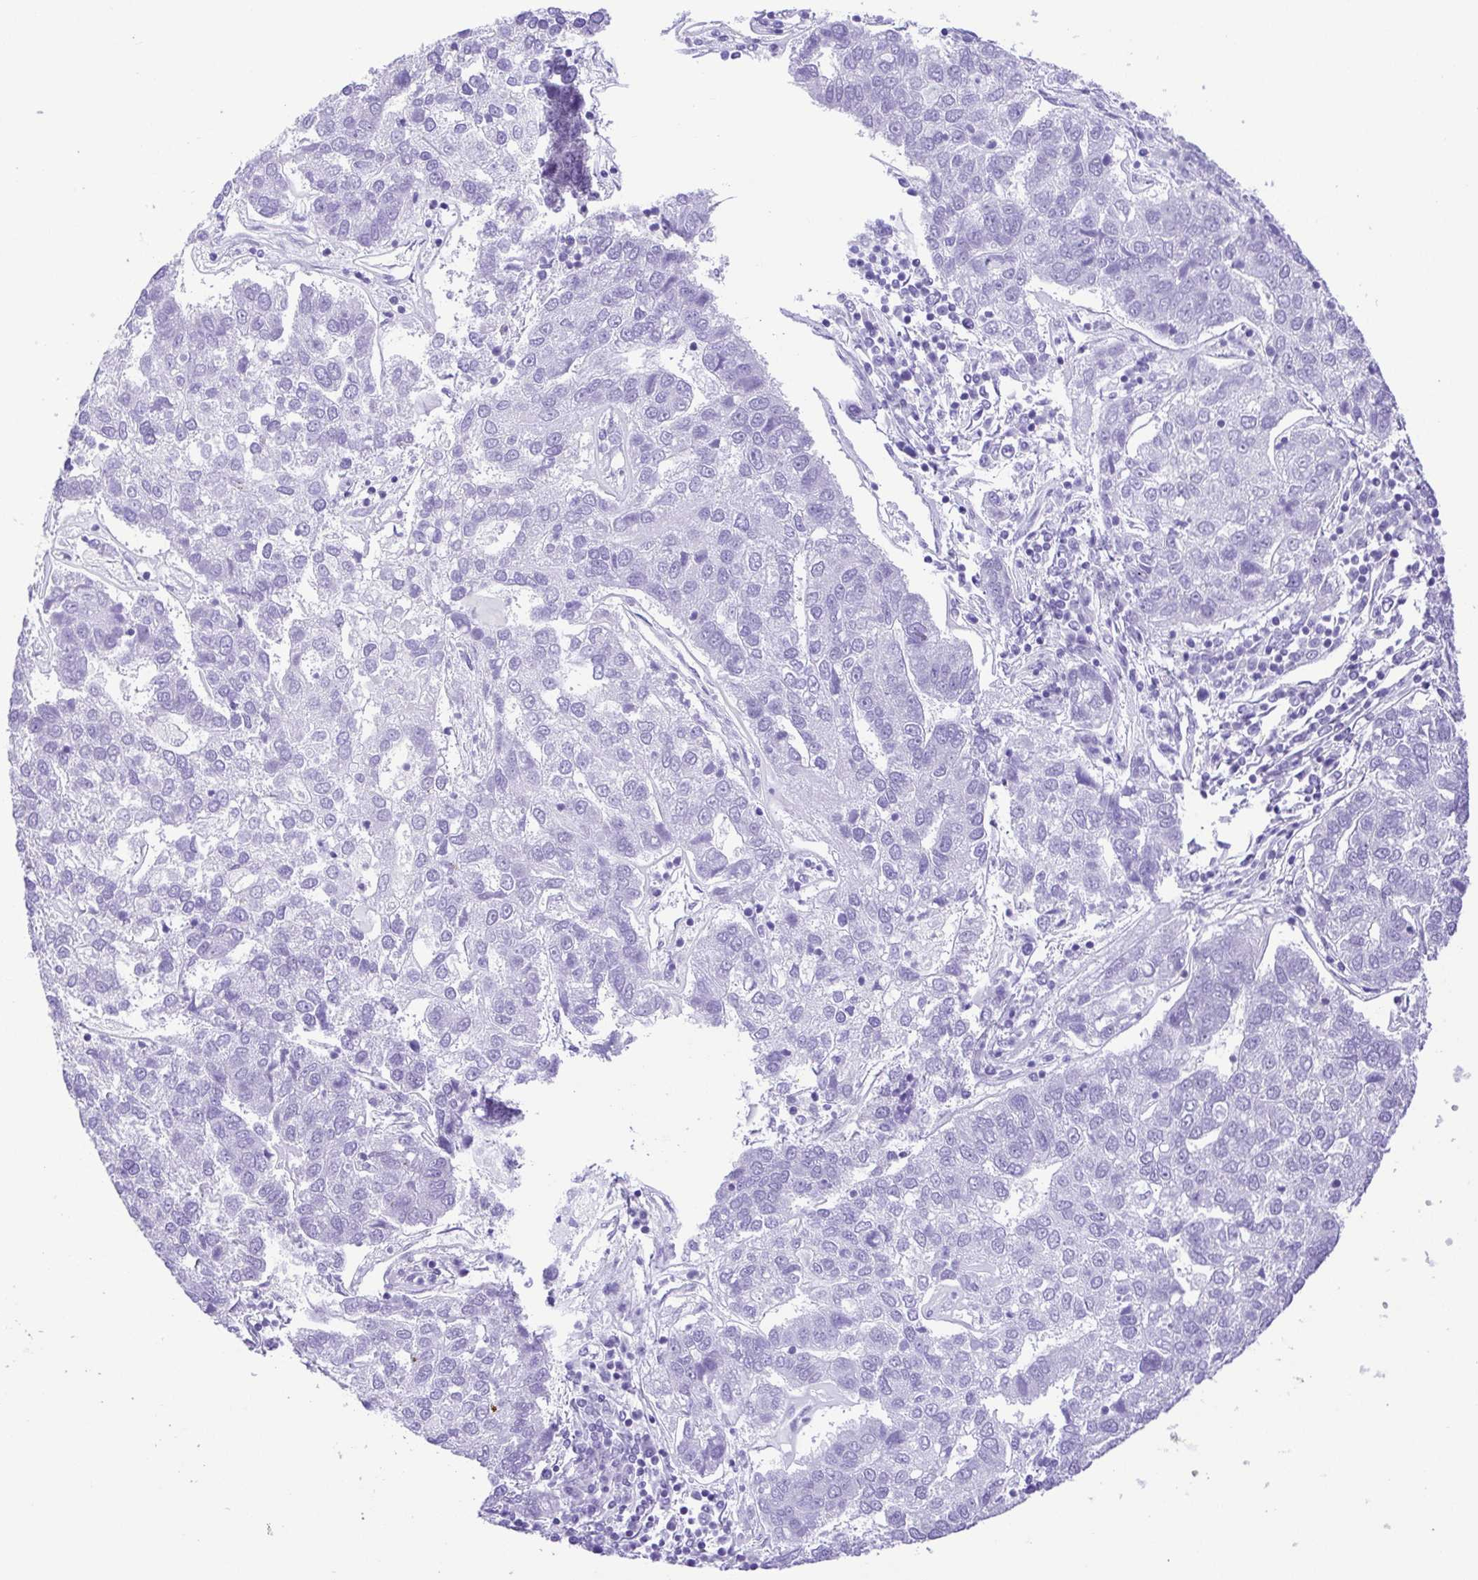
{"staining": {"intensity": "negative", "quantity": "none", "location": "none"}, "tissue": "pancreatic cancer", "cell_type": "Tumor cells", "image_type": "cancer", "snomed": [{"axis": "morphology", "description": "Adenocarcinoma, NOS"}, {"axis": "topography", "description": "Pancreas"}], "caption": "There is no significant expression in tumor cells of adenocarcinoma (pancreatic). Nuclei are stained in blue.", "gene": "CDSN", "patient": {"sex": "female", "age": 61}}